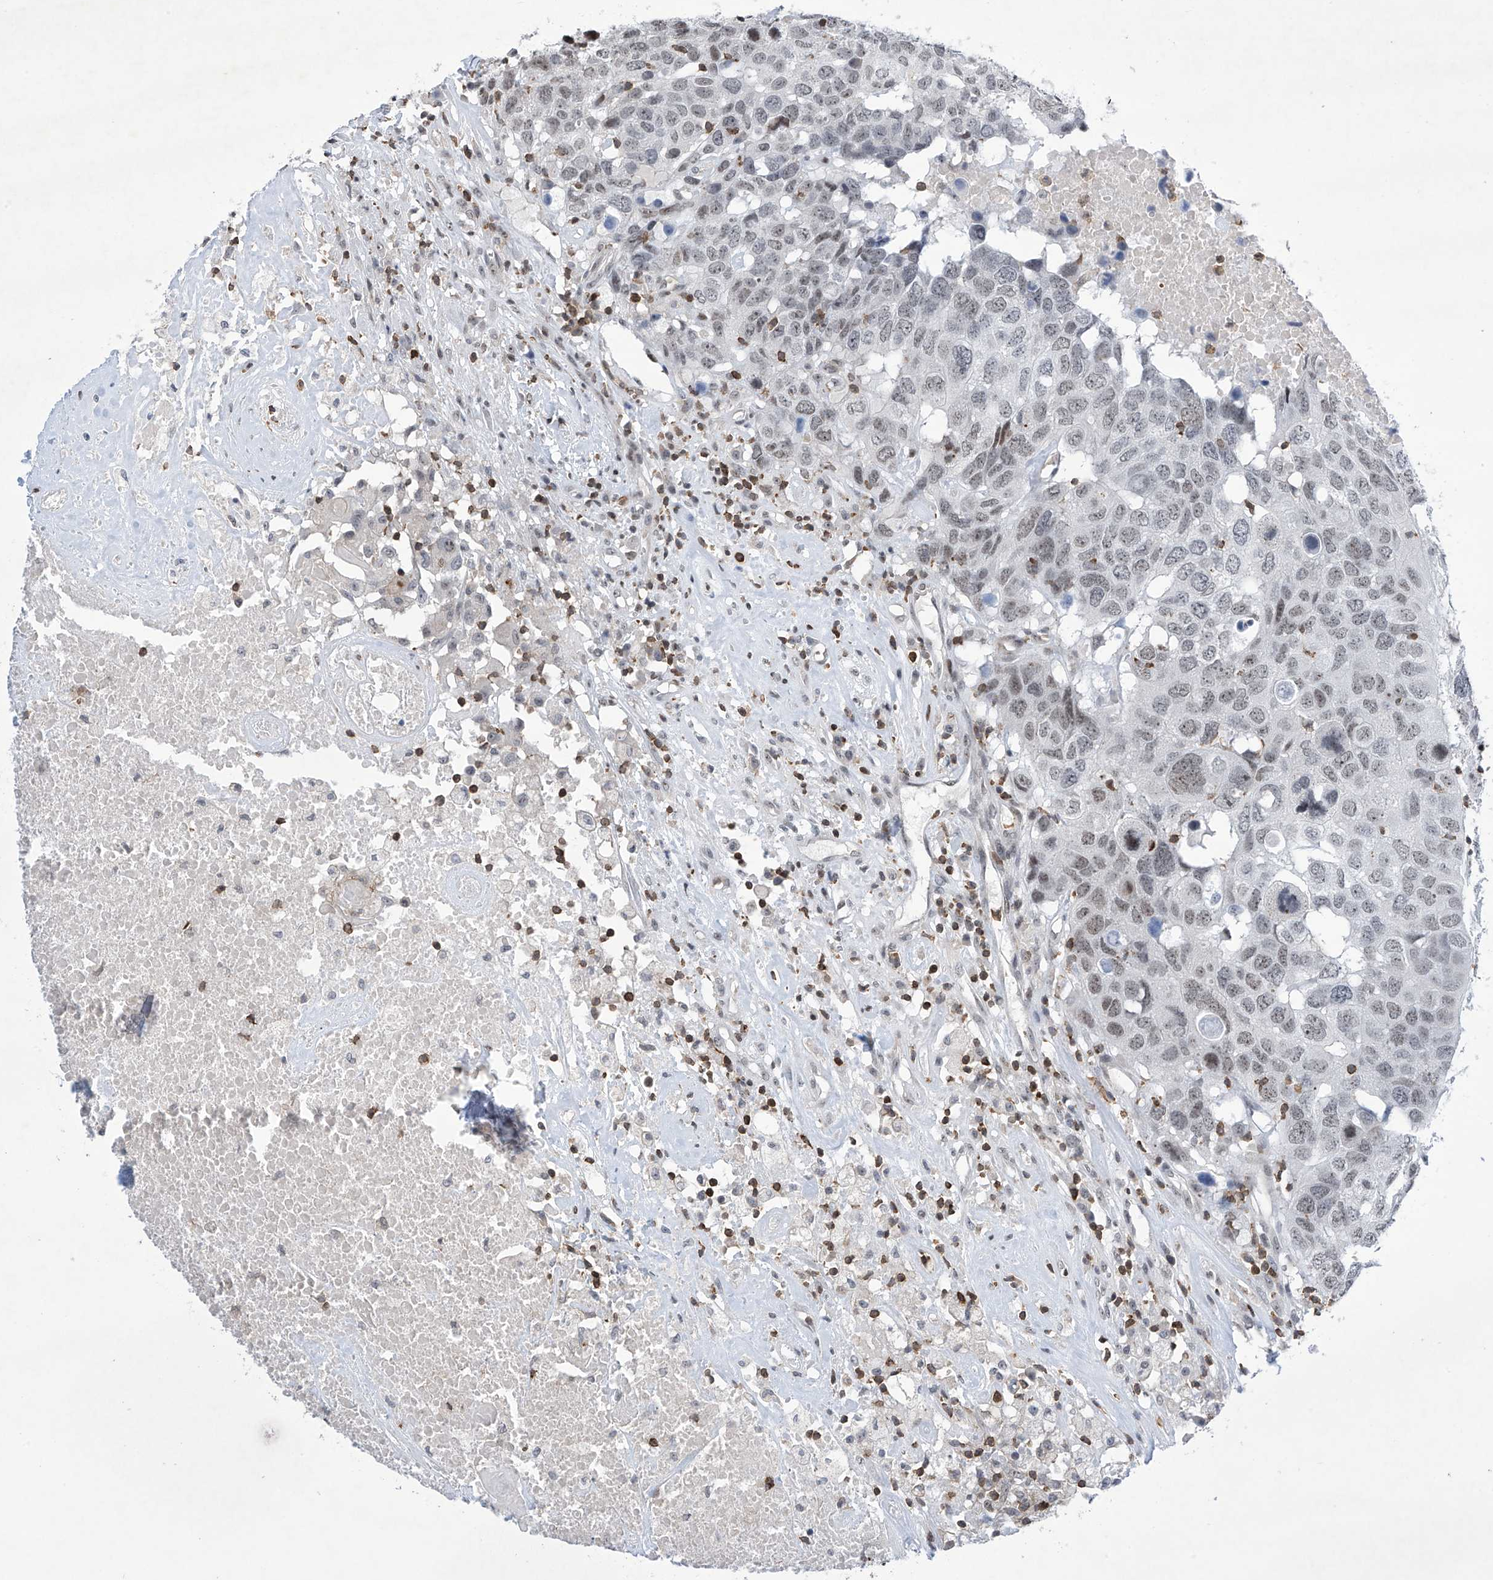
{"staining": {"intensity": "moderate", "quantity": "<25%", "location": "nuclear"}, "tissue": "head and neck cancer", "cell_type": "Tumor cells", "image_type": "cancer", "snomed": [{"axis": "morphology", "description": "Squamous cell carcinoma, NOS"}, {"axis": "topography", "description": "Head-Neck"}], "caption": "IHC of head and neck cancer reveals low levels of moderate nuclear positivity in approximately <25% of tumor cells. The staining is performed using DAB brown chromogen to label protein expression. The nuclei are counter-stained blue using hematoxylin.", "gene": "MSL3", "patient": {"sex": "male", "age": 66}}